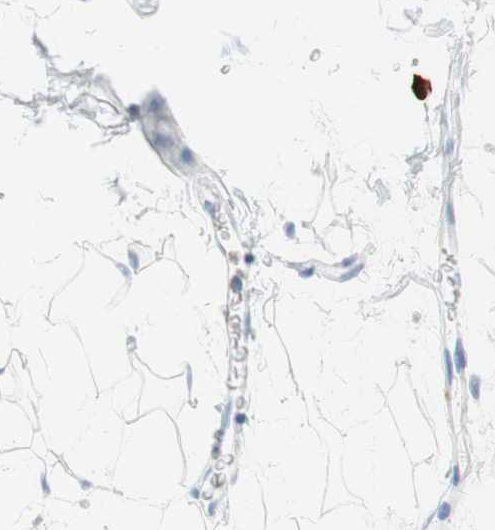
{"staining": {"intensity": "negative", "quantity": "none", "location": "none"}, "tissue": "adipose tissue", "cell_type": "Adipocytes", "image_type": "normal", "snomed": [{"axis": "morphology", "description": "Normal tissue, NOS"}, {"axis": "topography", "description": "Soft tissue"}], "caption": "Immunohistochemical staining of normal adipose tissue exhibits no significant expression in adipocytes. (DAB immunohistochemistry visualized using brightfield microscopy, high magnification).", "gene": "CEACAM1", "patient": {"sex": "male", "age": 72}}